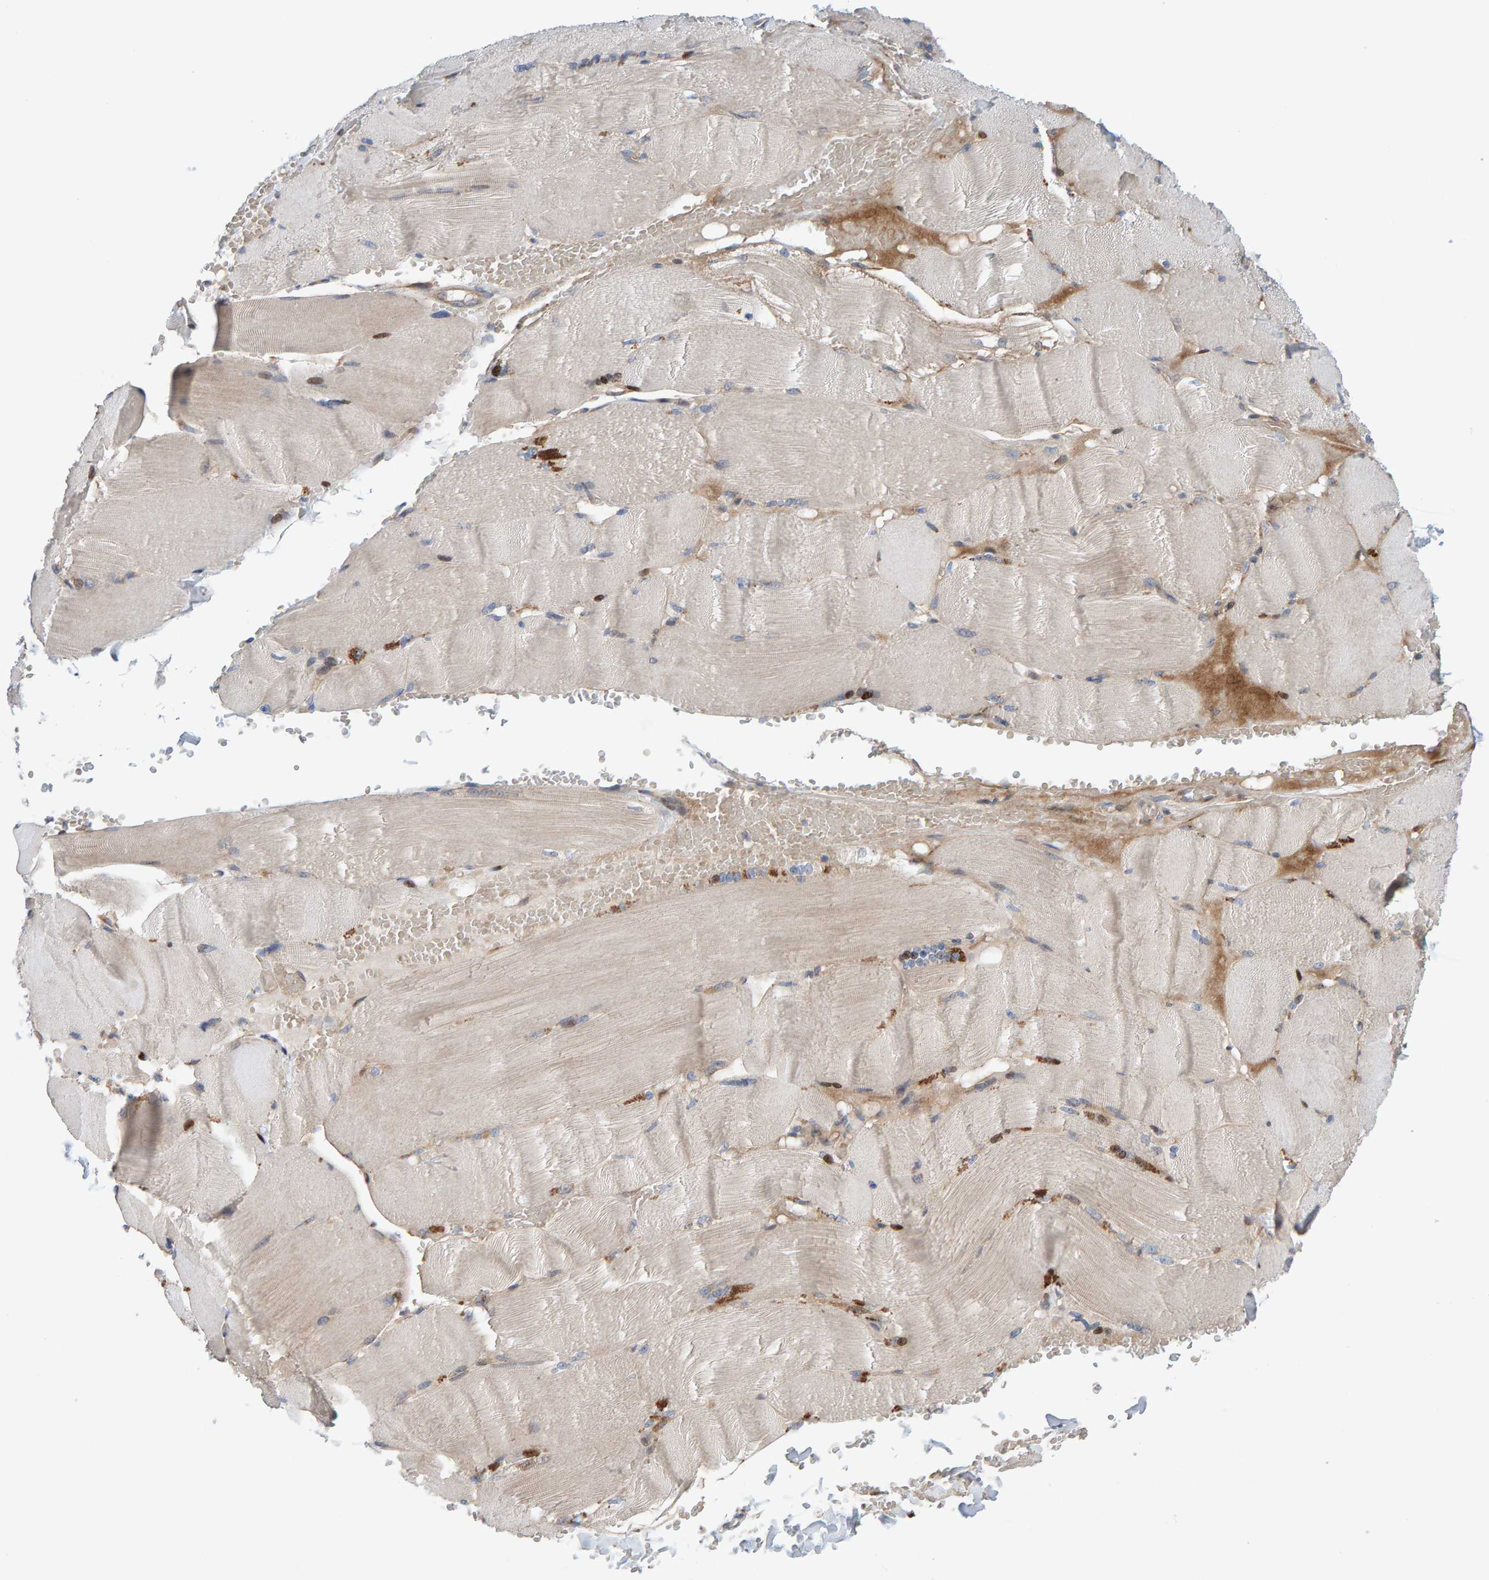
{"staining": {"intensity": "weak", "quantity": "25%-75%", "location": "cytoplasmic/membranous,nuclear"}, "tissue": "skeletal muscle", "cell_type": "Myocytes", "image_type": "normal", "snomed": [{"axis": "morphology", "description": "Normal tissue, NOS"}, {"axis": "topography", "description": "Skin"}, {"axis": "topography", "description": "Skeletal muscle"}], "caption": "Immunohistochemistry (IHC) image of unremarkable skeletal muscle: skeletal muscle stained using immunohistochemistry (IHC) reveals low levels of weak protein expression localized specifically in the cytoplasmic/membranous,nuclear of myocytes, appearing as a cytoplasmic/membranous,nuclear brown color.", "gene": "LRSAM1", "patient": {"sex": "male", "age": 83}}